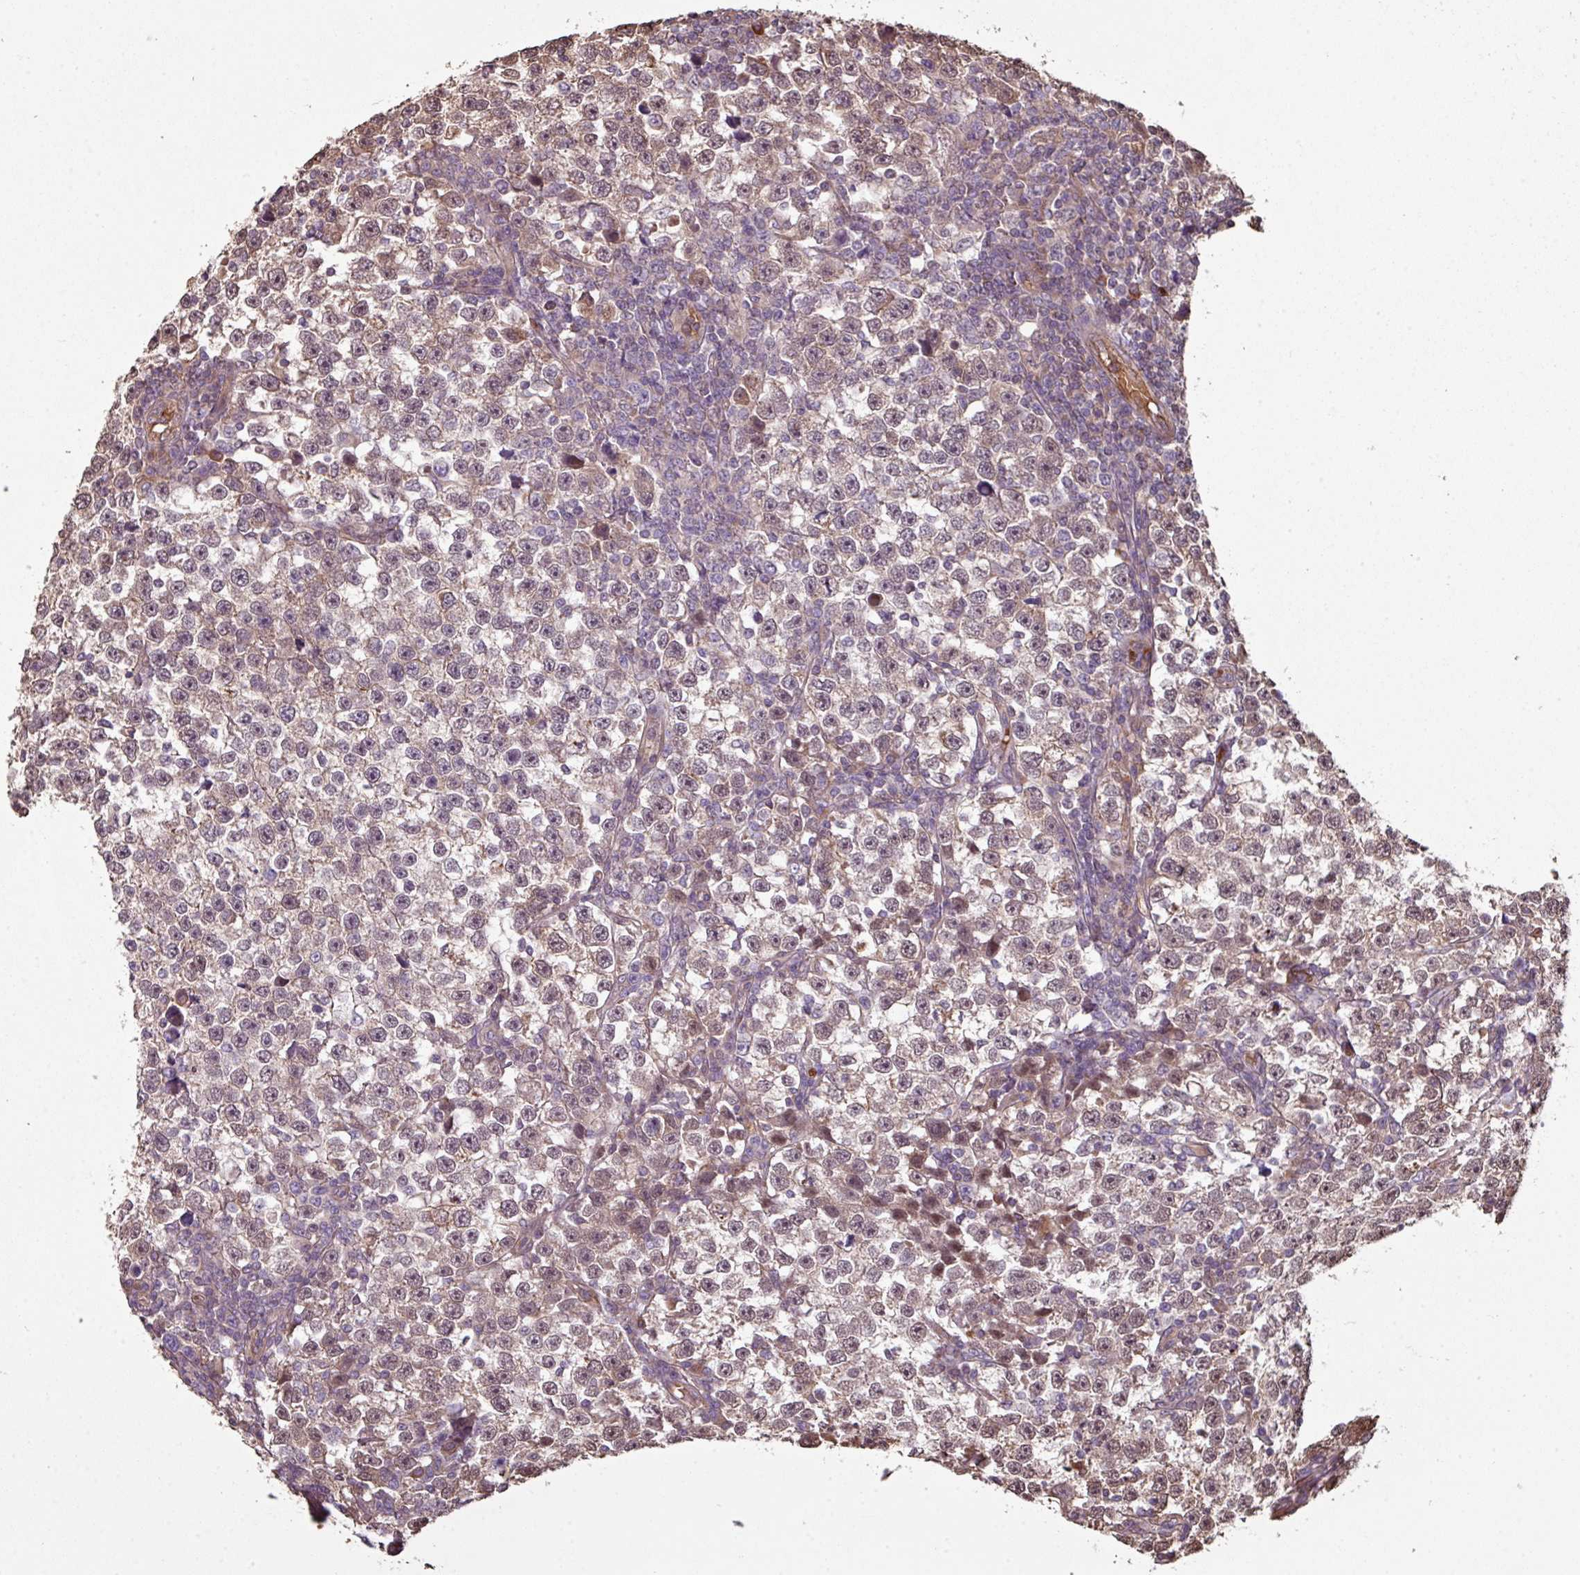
{"staining": {"intensity": "weak", "quantity": "25%-75%", "location": "cytoplasmic/membranous"}, "tissue": "testis cancer", "cell_type": "Tumor cells", "image_type": "cancer", "snomed": [{"axis": "morphology", "description": "Normal tissue, NOS"}, {"axis": "morphology", "description": "Seminoma, NOS"}, {"axis": "topography", "description": "Testis"}], "caption": "Approximately 25%-75% of tumor cells in seminoma (testis) exhibit weak cytoplasmic/membranous protein positivity as visualized by brown immunohistochemical staining.", "gene": "NHSL2", "patient": {"sex": "male", "age": 43}}